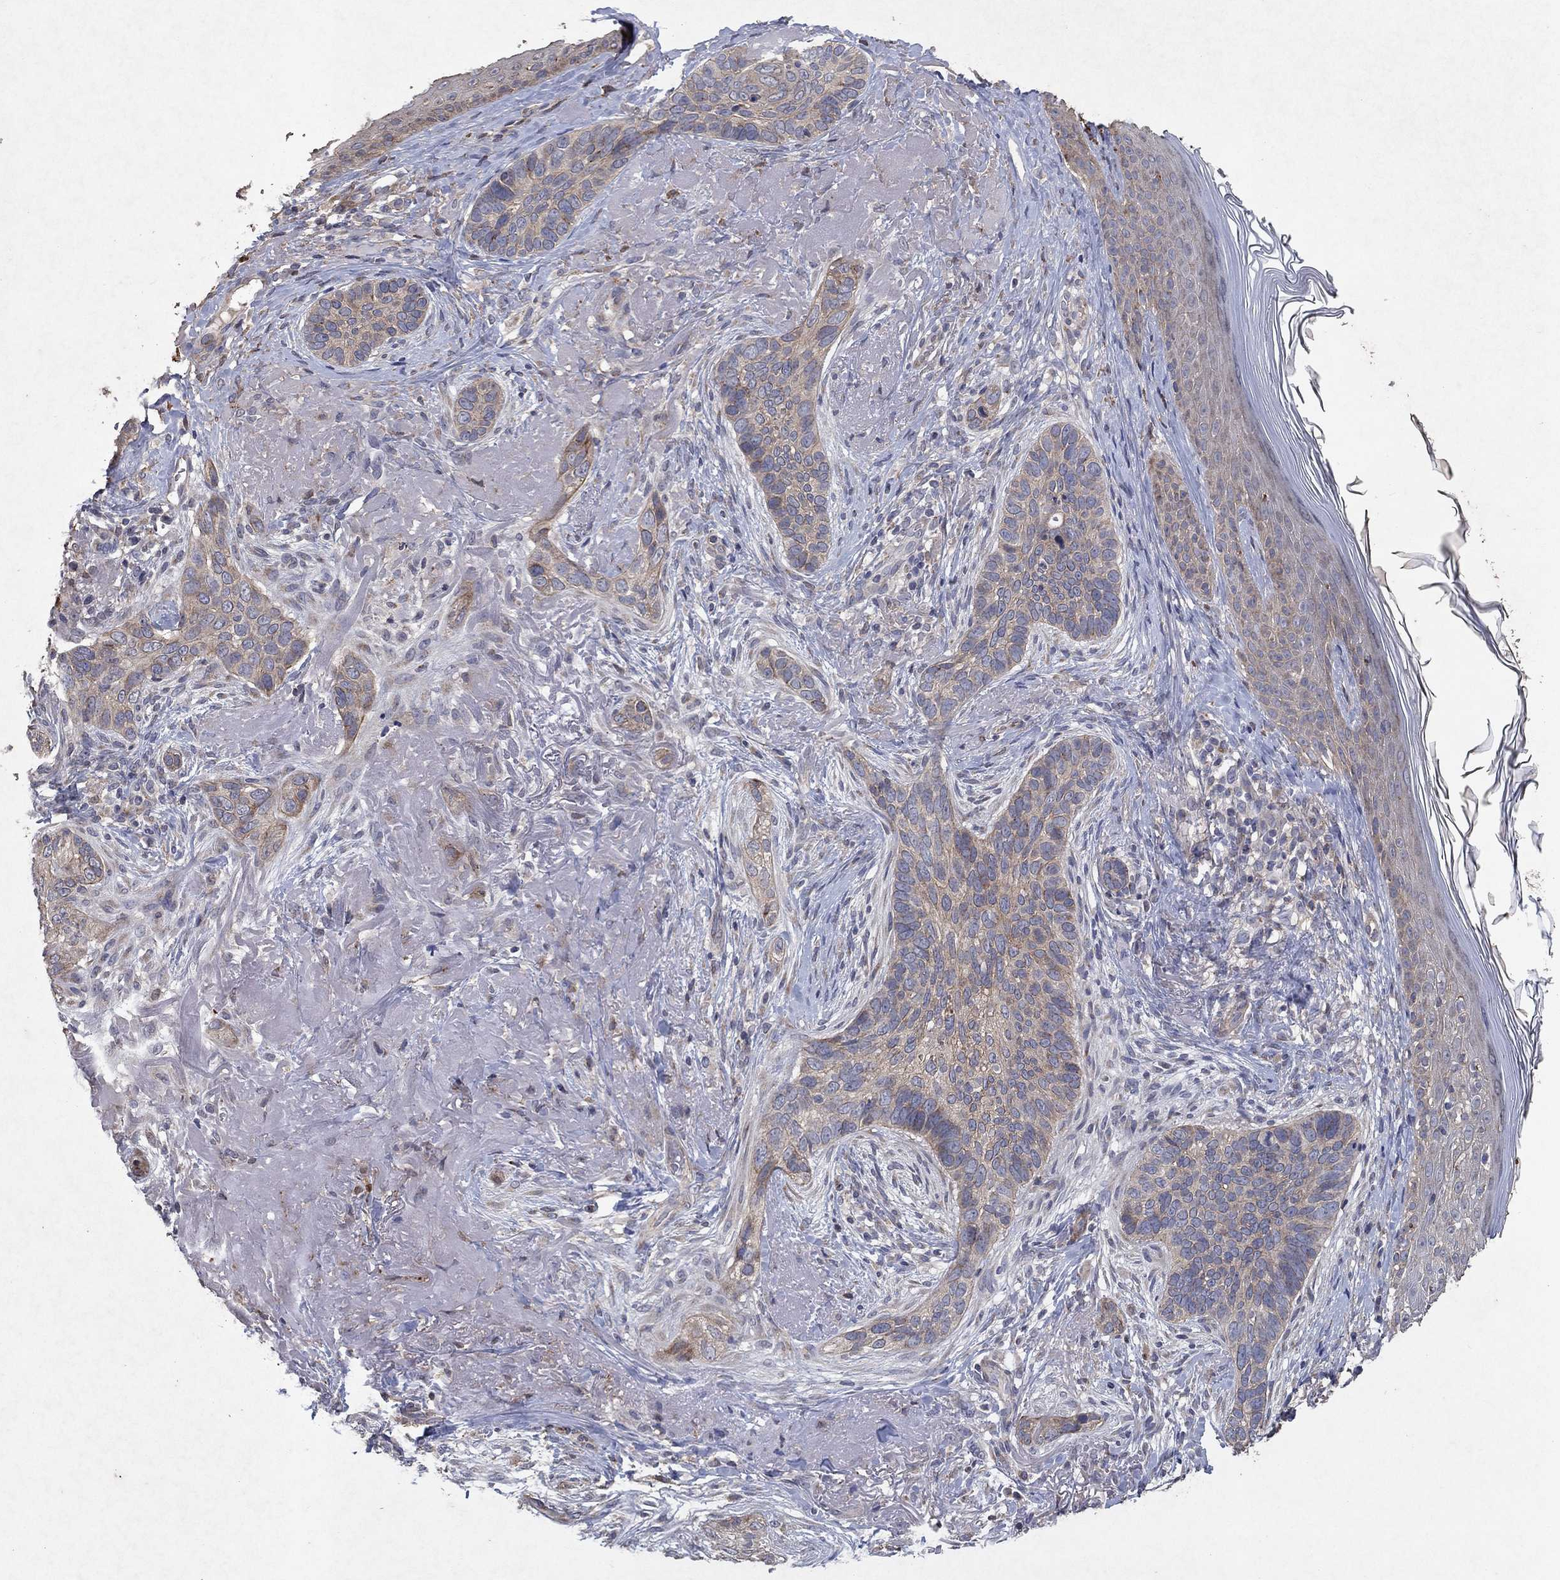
{"staining": {"intensity": "weak", "quantity": ">75%", "location": "cytoplasmic/membranous"}, "tissue": "skin cancer", "cell_type": "Tumor cells", "image_type": "cancer", "snomed": [{"axis": "morphology", "description": "Basal cell carcinoma"}, {"axis": "topography", "description": "Skin"}], "caption": "Immunohistochemical staining of human skin basal cell carcinoma exhibits low levels of weak cytoplasmic/membranous positivity in approximately >75% of tumor cells.", "gene": "FRG1", "patient": {"sex": "male", "age": 91}}